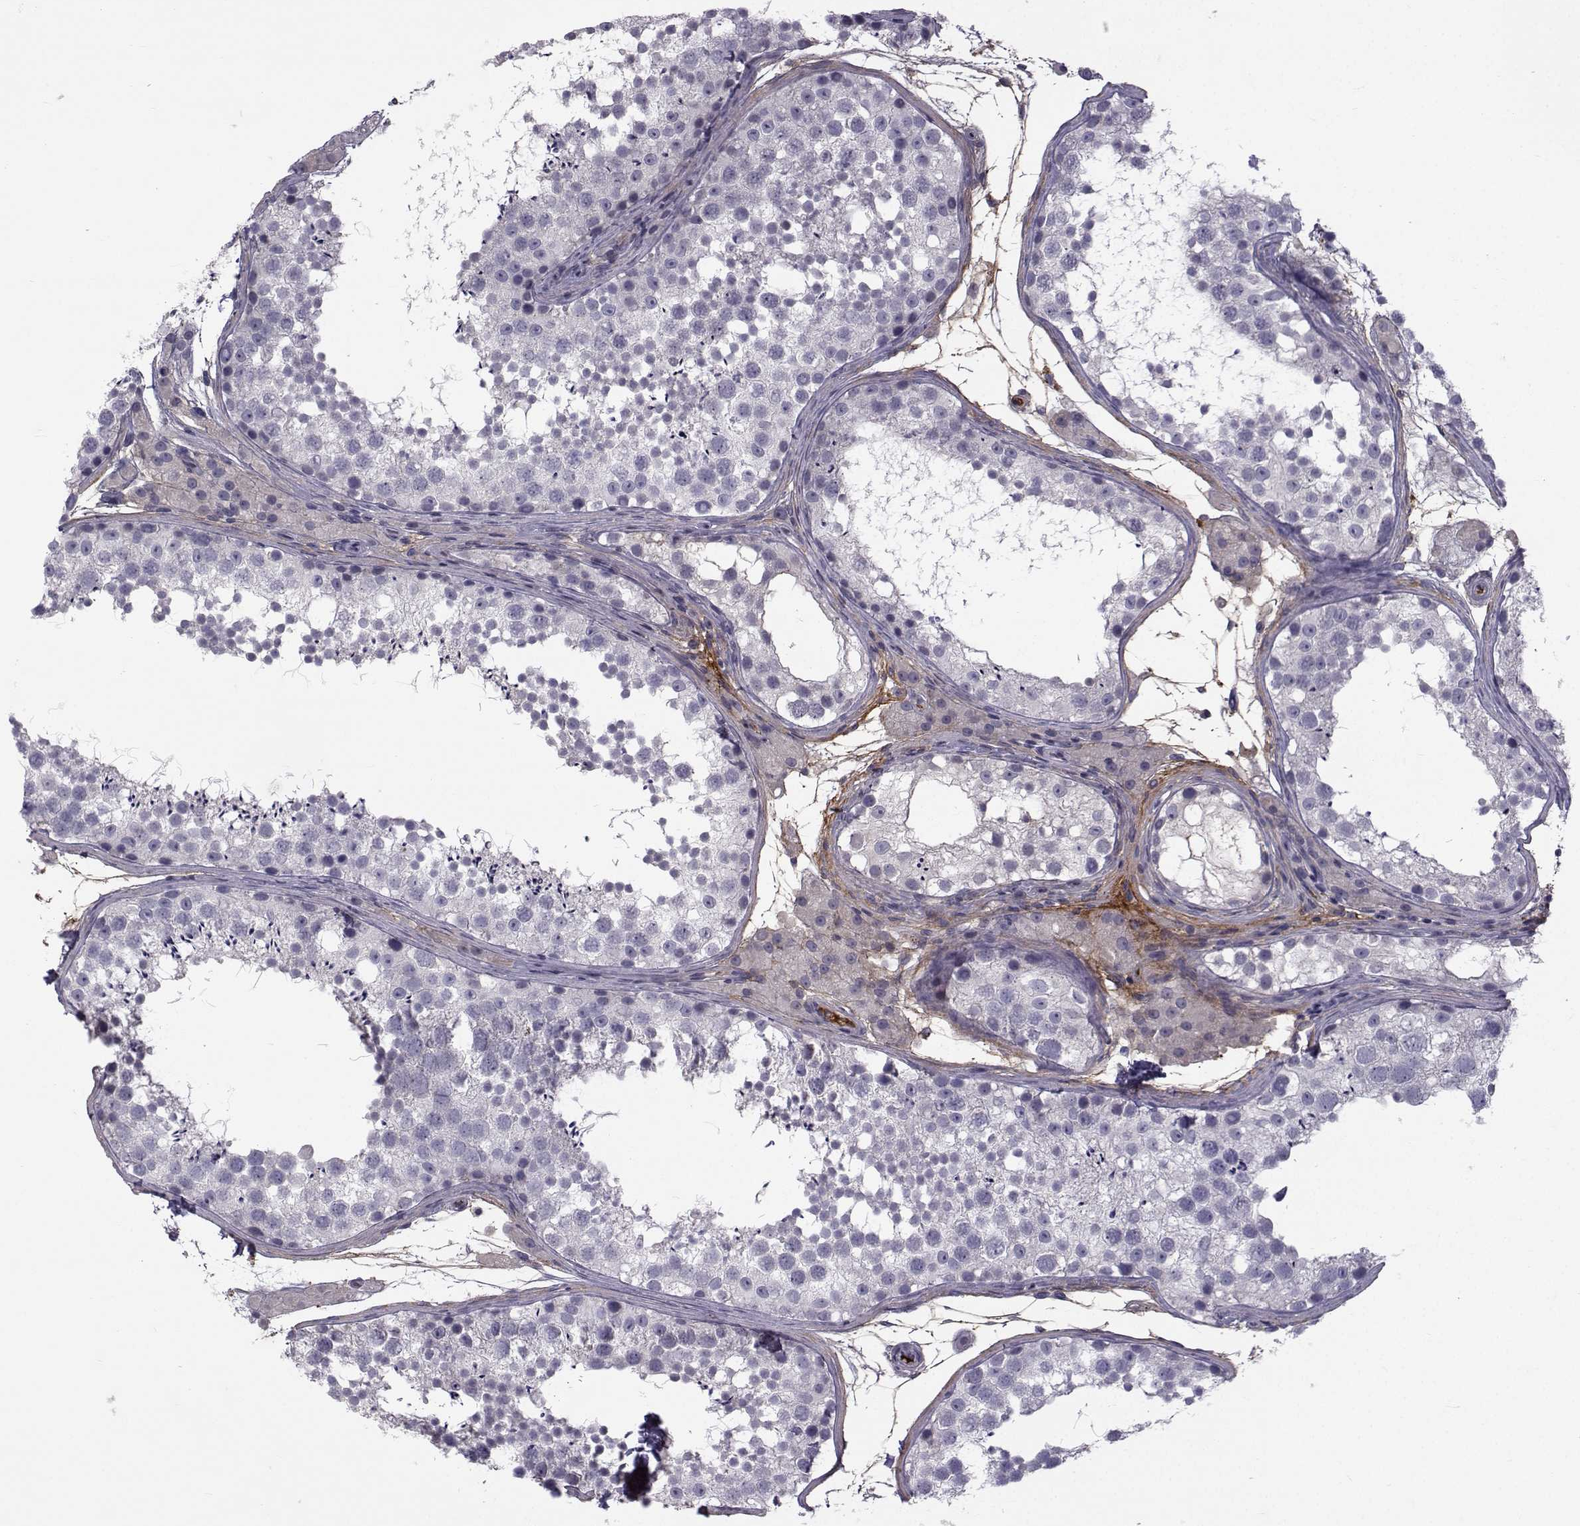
{"staining": {"intensity": "negative", "quantity": "none", "location": "none"}, "tissue": "testis", "cell_type": "Cells in seminiferous ducts", "image_type": "normal", "snomed": [{"axis": "morphology", "description": "Normal tissue, NOS"}, {"axis": "topography", "description": "Testis"}], "caption": "An immunohistochemistry histopathology image of benign testis is shown. There is no staining in cells in seminiferous ducts of testis. (DAB immunohistochemistry with hematoxylin counter stain).", "gene": "TNFRSF11B", "patient": {"sex": "male", "age": 41}}